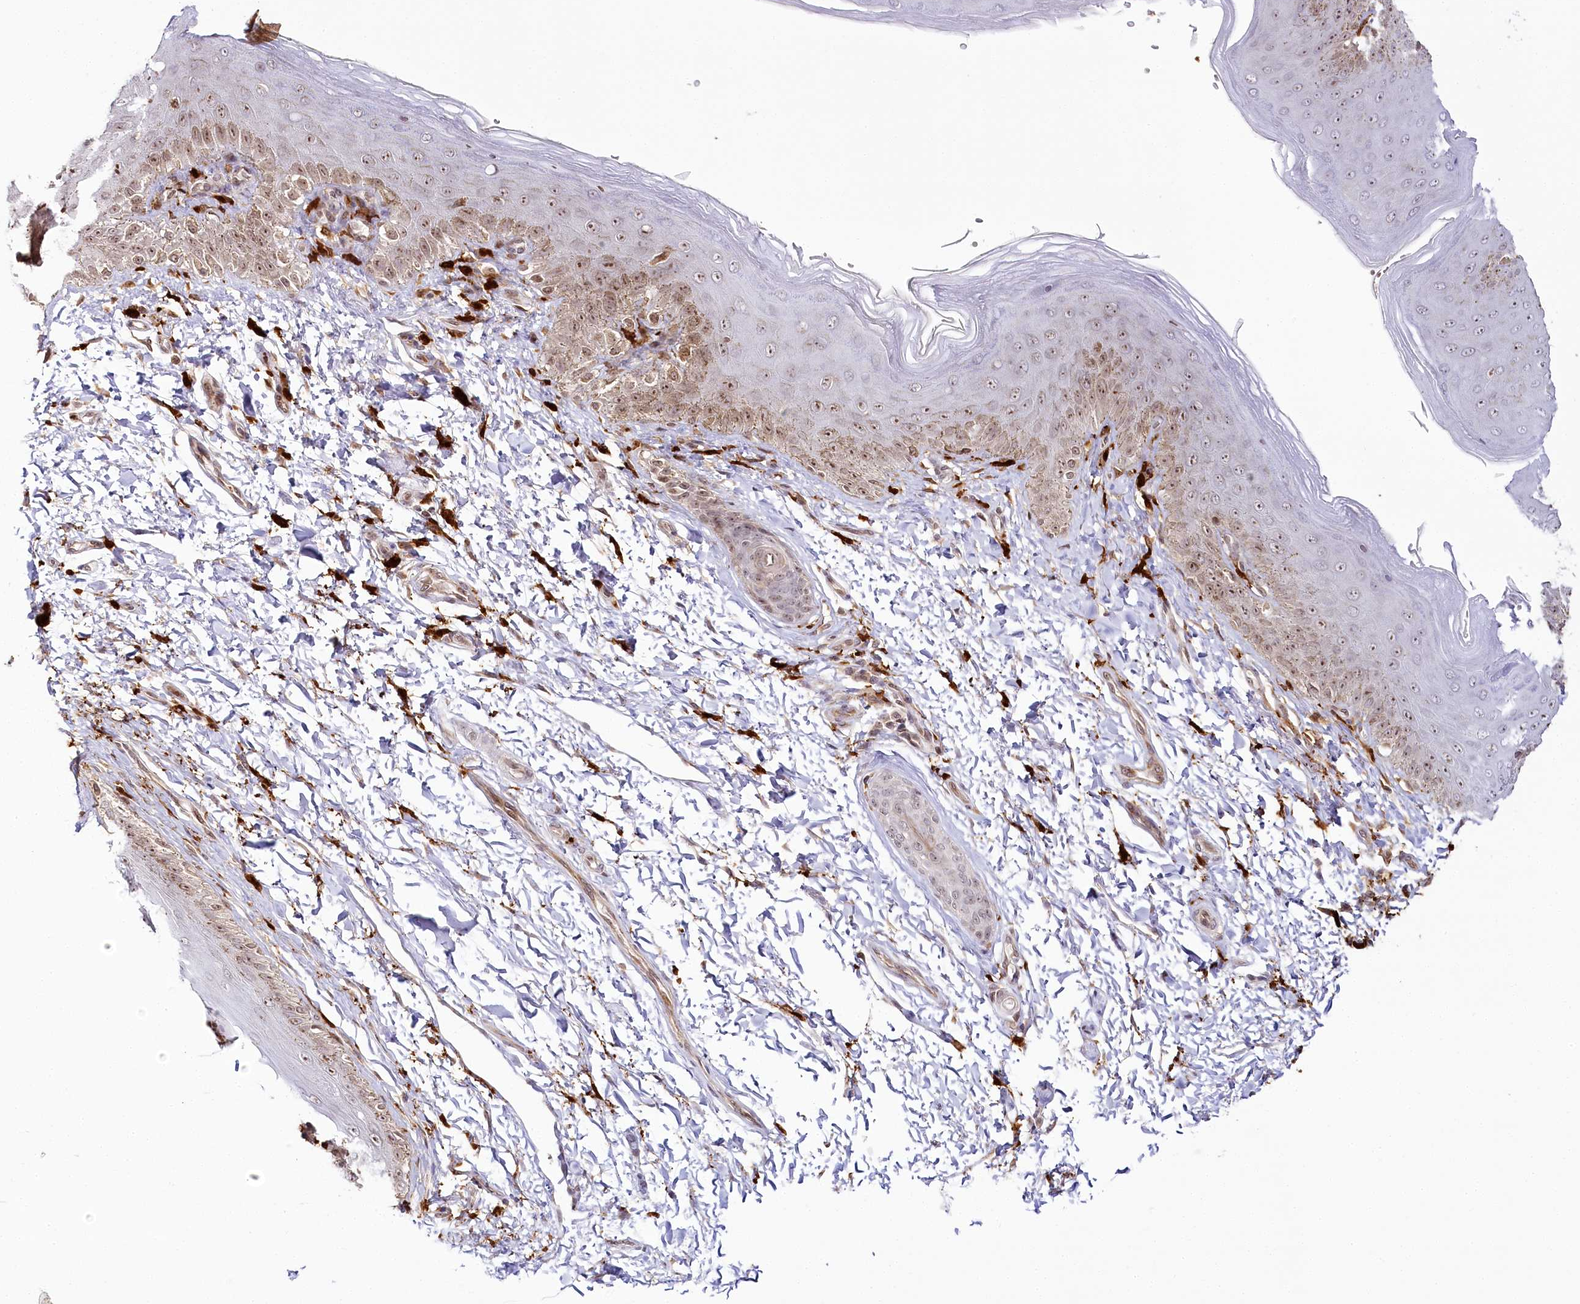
{"staining": {"intensity": "moderate", "quantity": ">75%", "location": "nuclear"}, "tissue": "skin", "cell_type": "Epidermal cells", "image_type": "normal", "snomed": [{"axis": "morphology", "description": "Normal tissue, NOS"}, {"axis": "topography", "description": "Anal"}], "caption": "DAB immunohistochemical staining of normal human skin reveals moderate nuclear protein positivity in about >75% of epidermal cells.", "gene": "WDR36", "patient": {"sex": "male", "age": 44}}